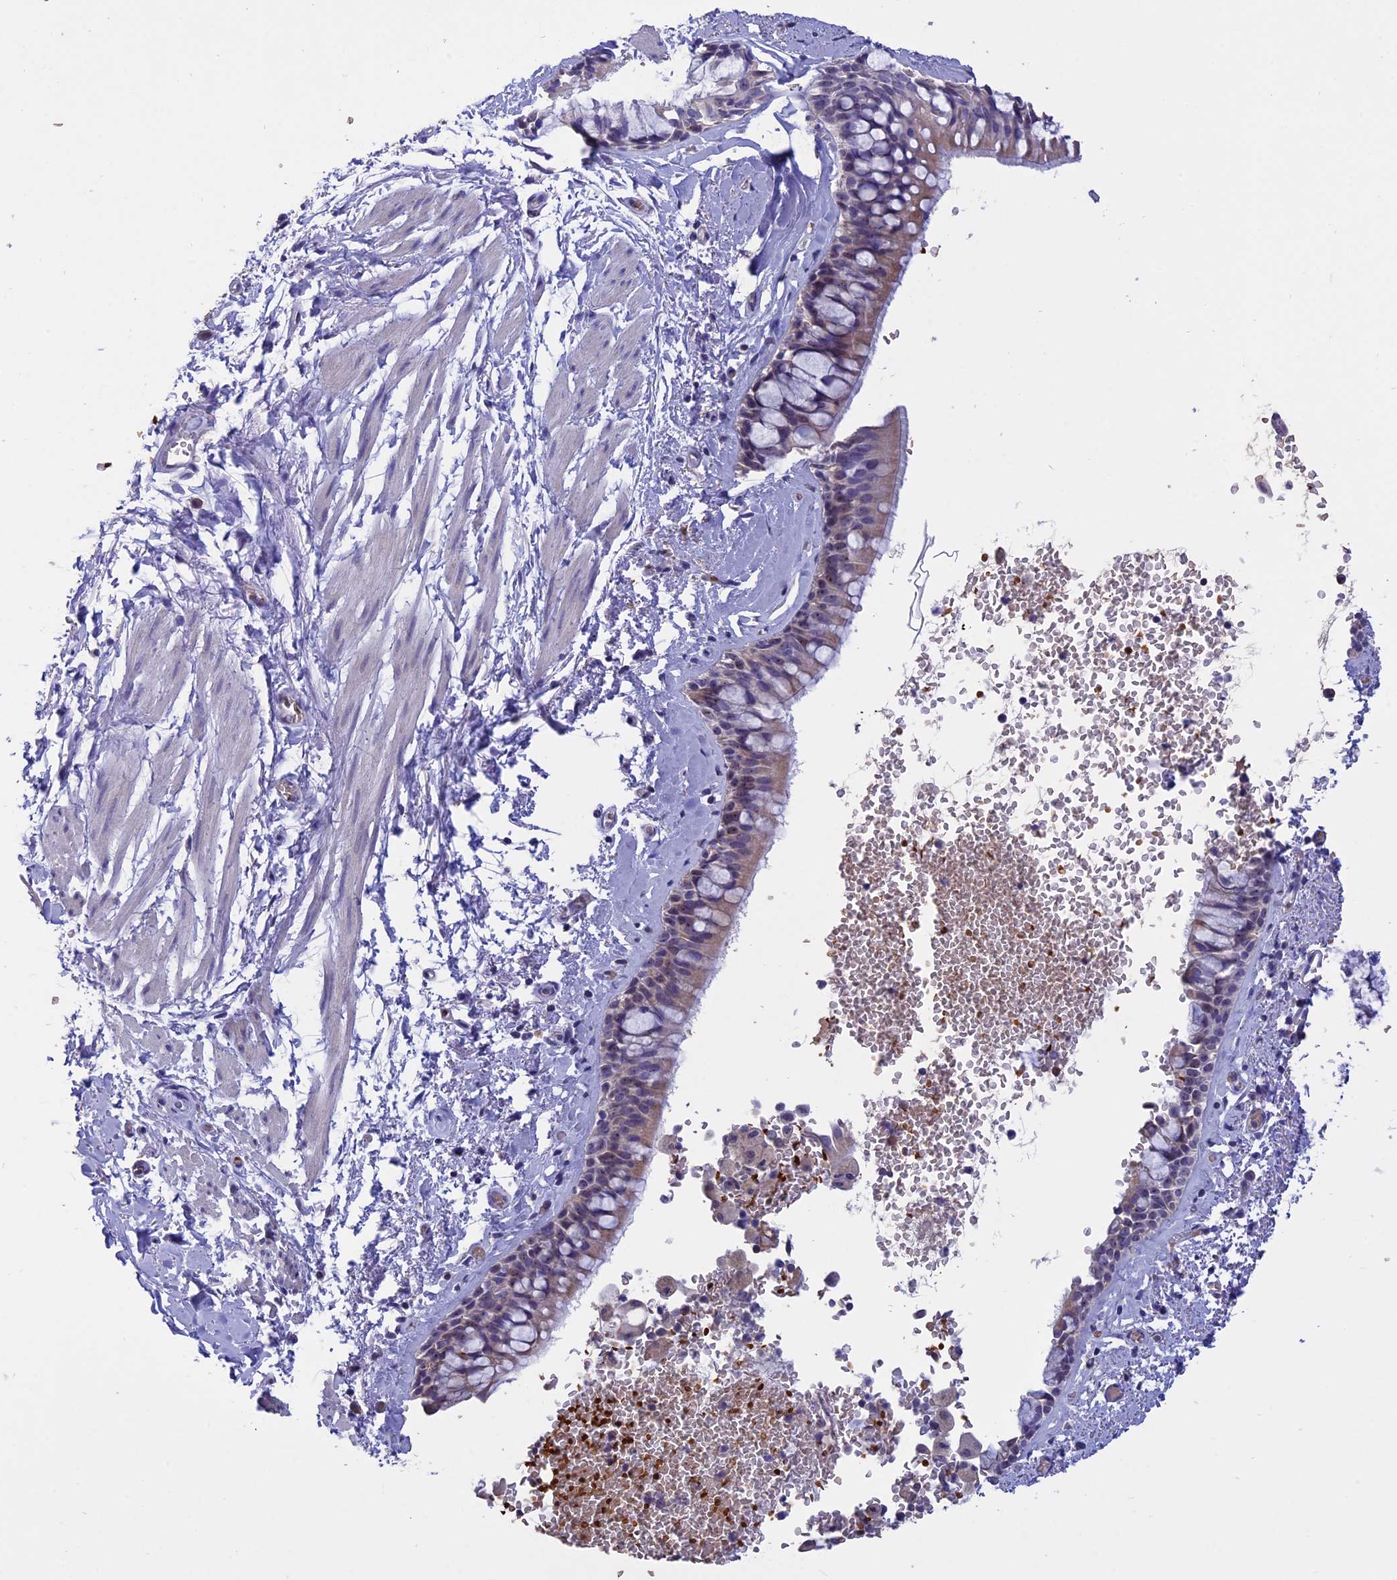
{"staining": {"intensity": "weak", "quantity": "<25%", "location": "nuclear"}, "tissue": "bronchus", "cell_type": "Respiratory epithelial cells", "image_type": "normal", "snomed": [{"axis": "morphology", "description": "Normal tissue, NOS"}, {"axis": "morphology", "description": "Inflammation, NOS"}, {"axis": "topography", "description": "Cartilage tissue"}, {"axis": "topography", "description": "Bronchus"}, {"axis": "topography", "description": "Lung"}], "caption": "Immunohistochemistry of unremarkable human bronchus shows no positivity in respiratory epithelial cells.", "gene": "KNOP1", "patient": {"sex": "female", "age": 64}}